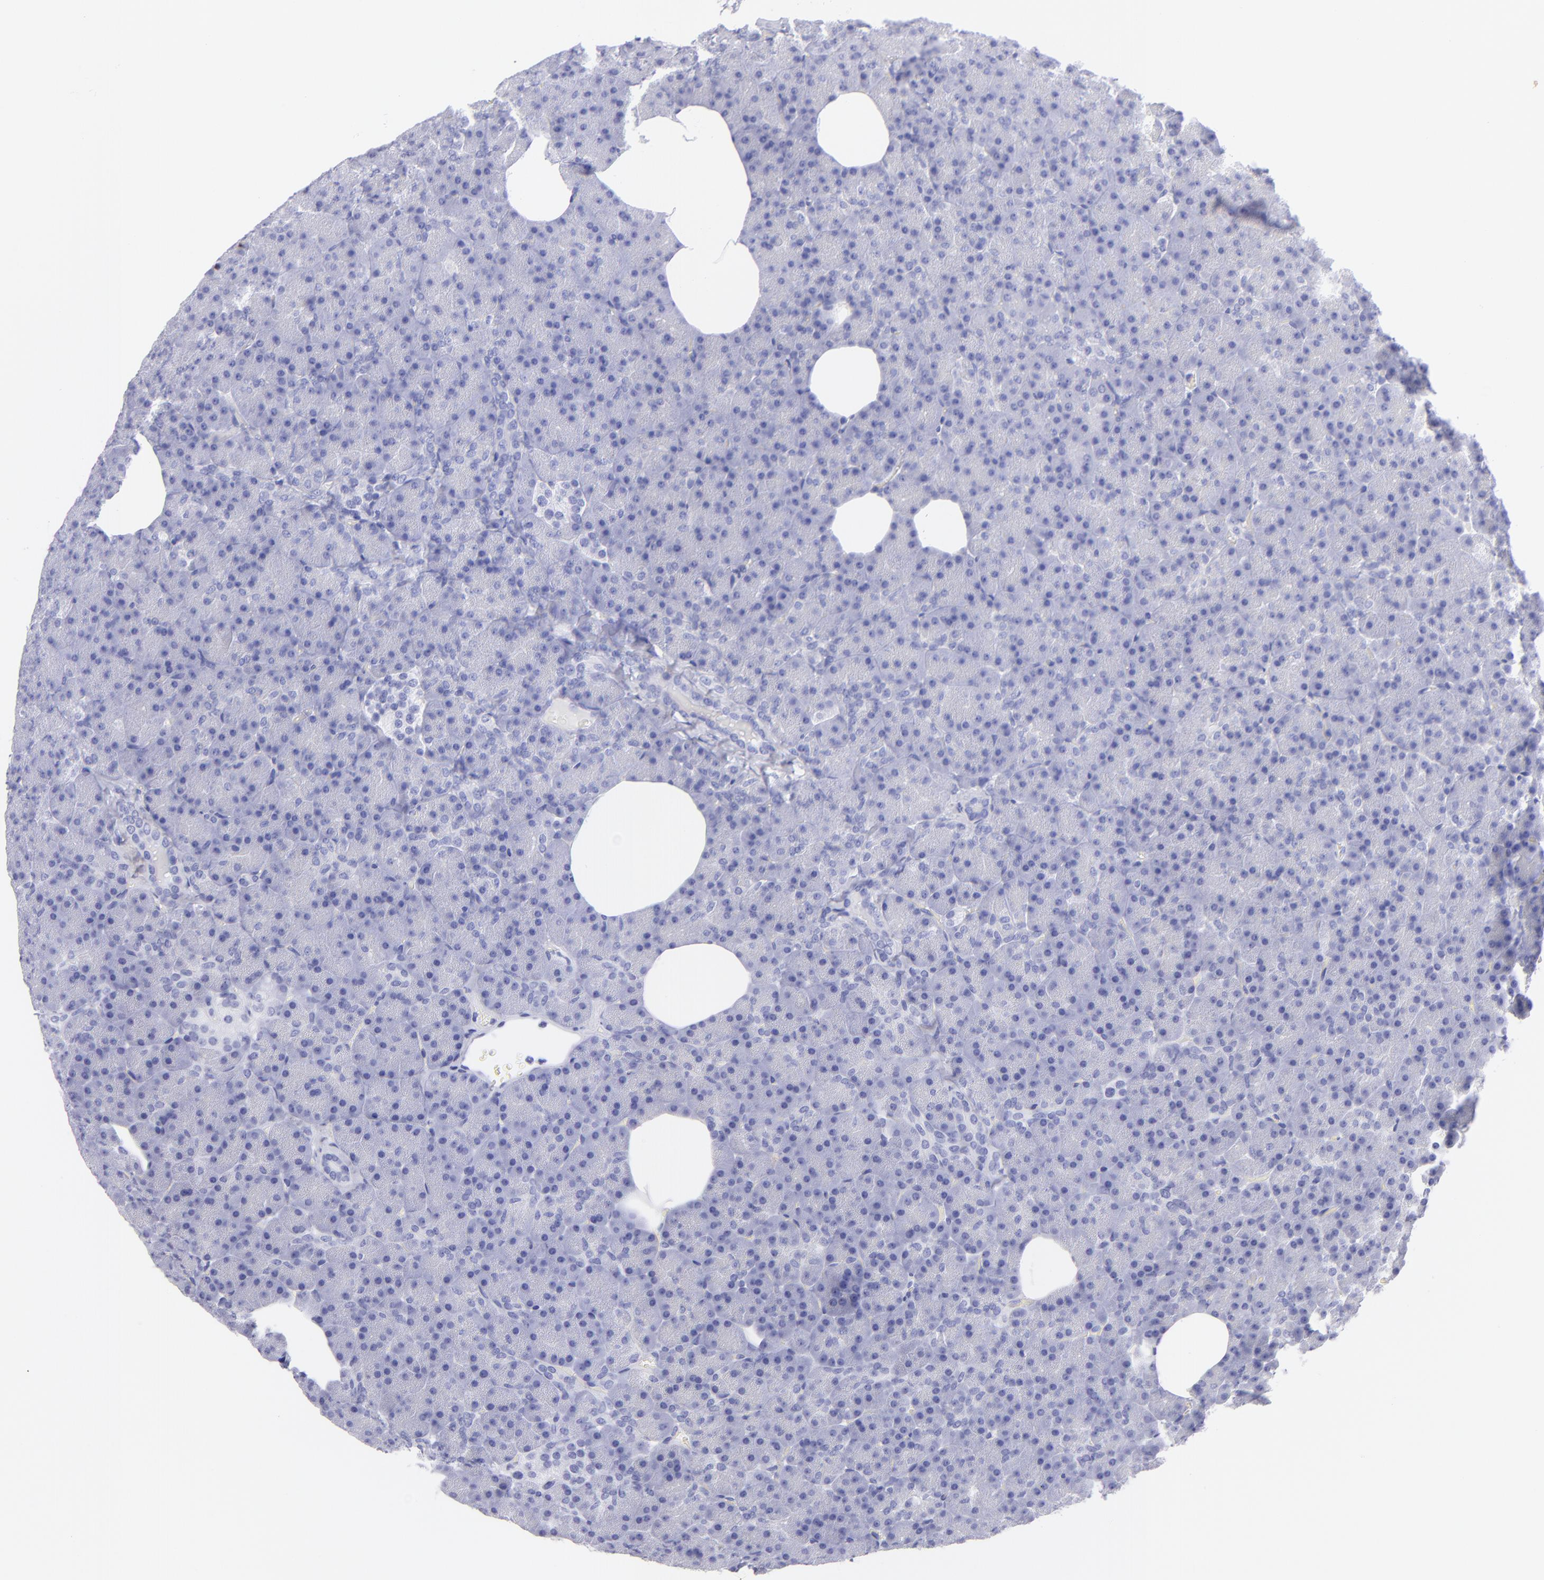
{"staining": {"intensity": "negative", "quantity": "none", "location": "none"}, "tissue": "pancreas", "cell_type": "Exocrine glandular cells", "image_type": "normal", "snomed": [{"axis": "morphology", "description": "Normal tissue, NOS"}, {"axis": "topography", "description": "Pancreas"}], "caption": "This is a image of IHC staining of unremarkable pancreas, which shows no expression in exocrine glandular cells. (Stains: DAB immunohistochemistry with hematoxylin counter stain, Microscopy: brightfield microscopy at high magnification).", "gene": "PIP", "patient": {"sex": "female", "age": 35}}